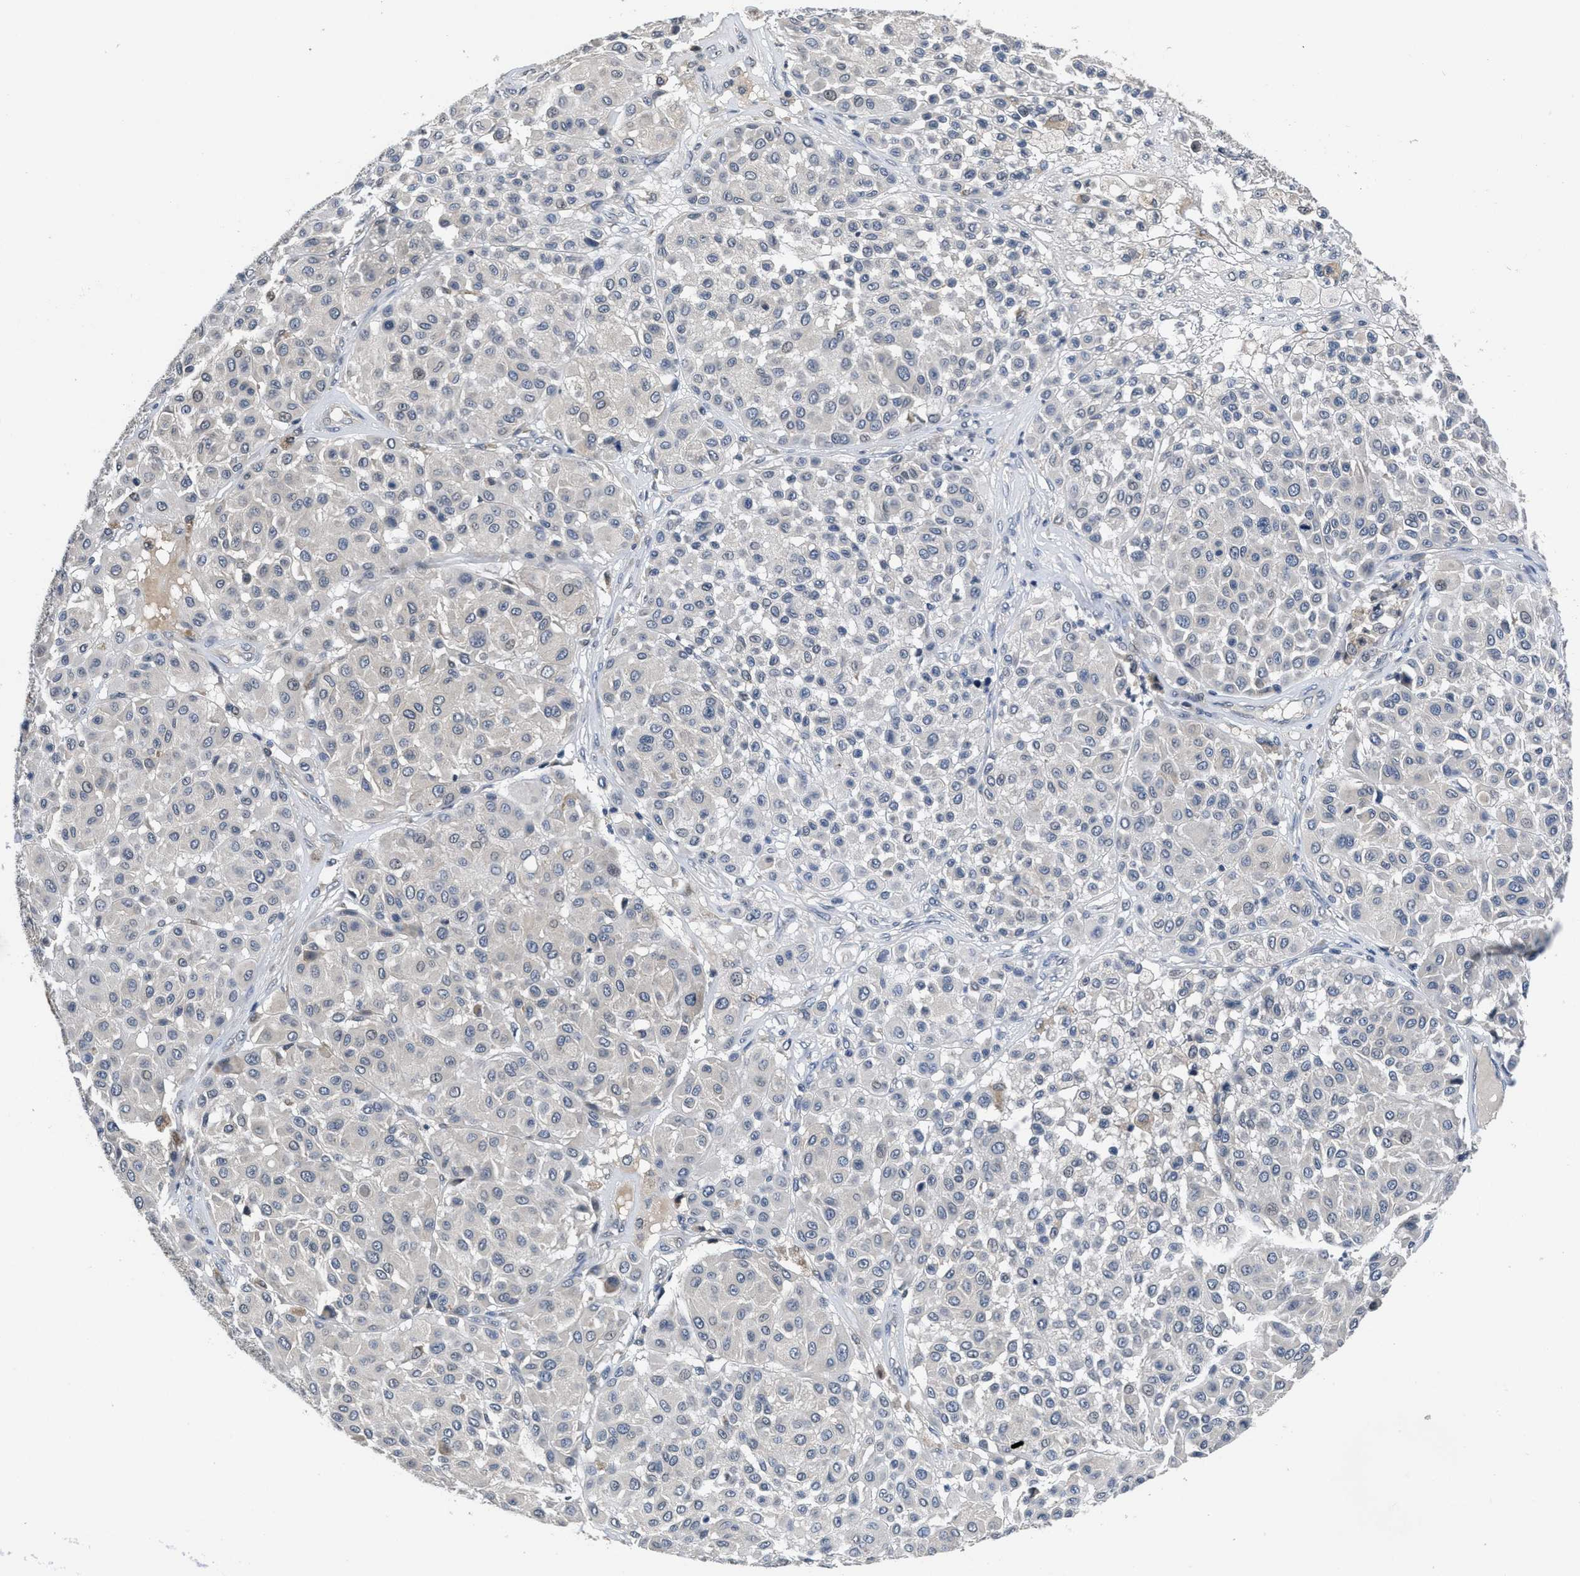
{"staining": {"intensity": "negative", "quantity": "none", "location": "none"}, "tissue": "melanoma", "cell_type": "Tumor cells", "image_type": "cancer", "snomed": [{"axis": "morphology", "description": "Malignant melanoma, Metastatic site"}, {"axis": "topography", "description": "Soft tissue"}], "caption": "The immunohistochemistry image has no significant staining in tumor cells of malignant melanoma (metastatic site) tissue.", "gene": "ANGPT1", "patient": {"sex": "male", "age": 41}}